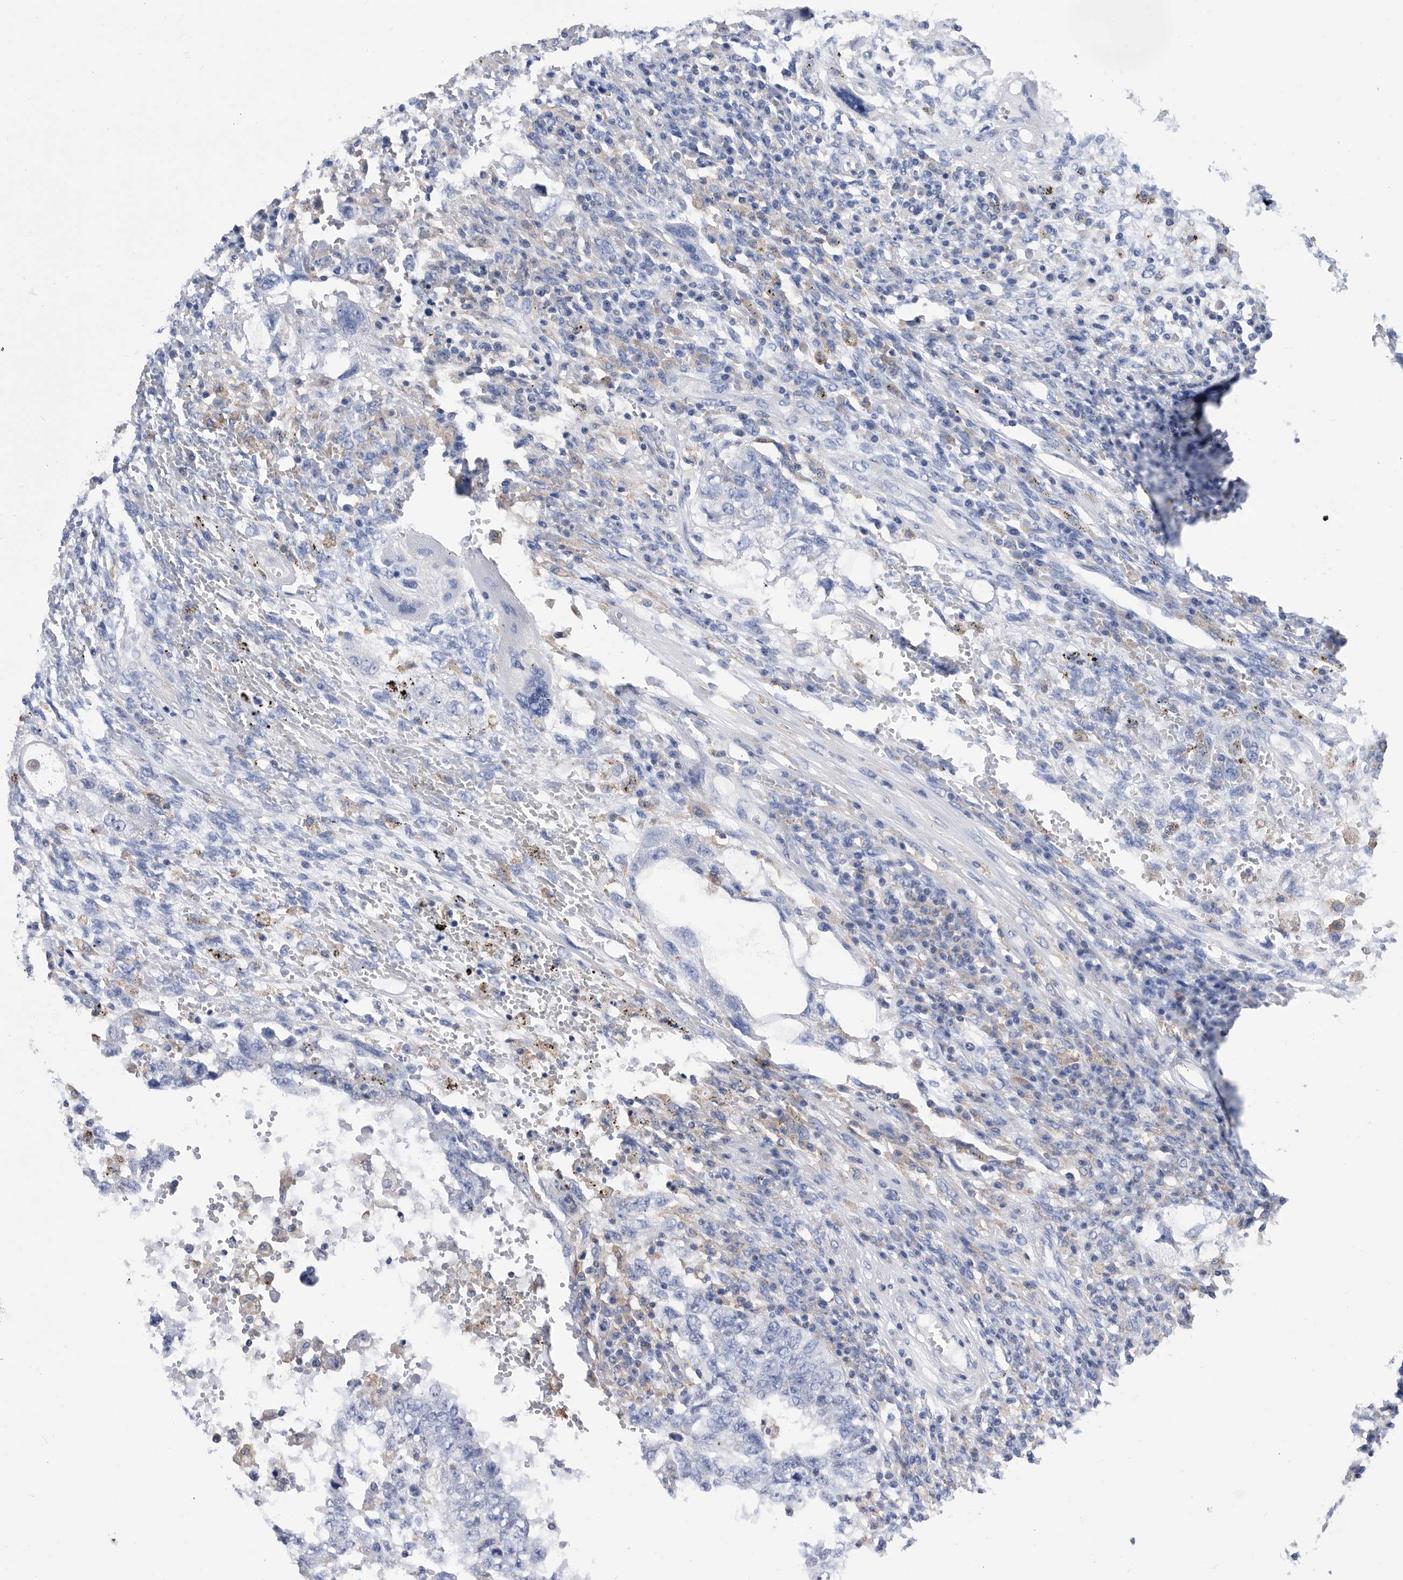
{"staining": {"intensity": "negative", "quantity": "none", "location": "none"}, "tissue": "testis cancer", "cell_type": "Tumor cells", "image_type": "cancer", "snomed": [{"axis": "morphology", "description": "Carcinoma, Embryonal, NOS"}, {"axis": "topography", "description": "Testis"}], "caption": "This is an immunohistochemistry (IHC) image of human testis embryonal carcinoma. There is no staining in tumor cells.", "gene": "SMG7", "patient": {"sex": "male", "age": 26}}